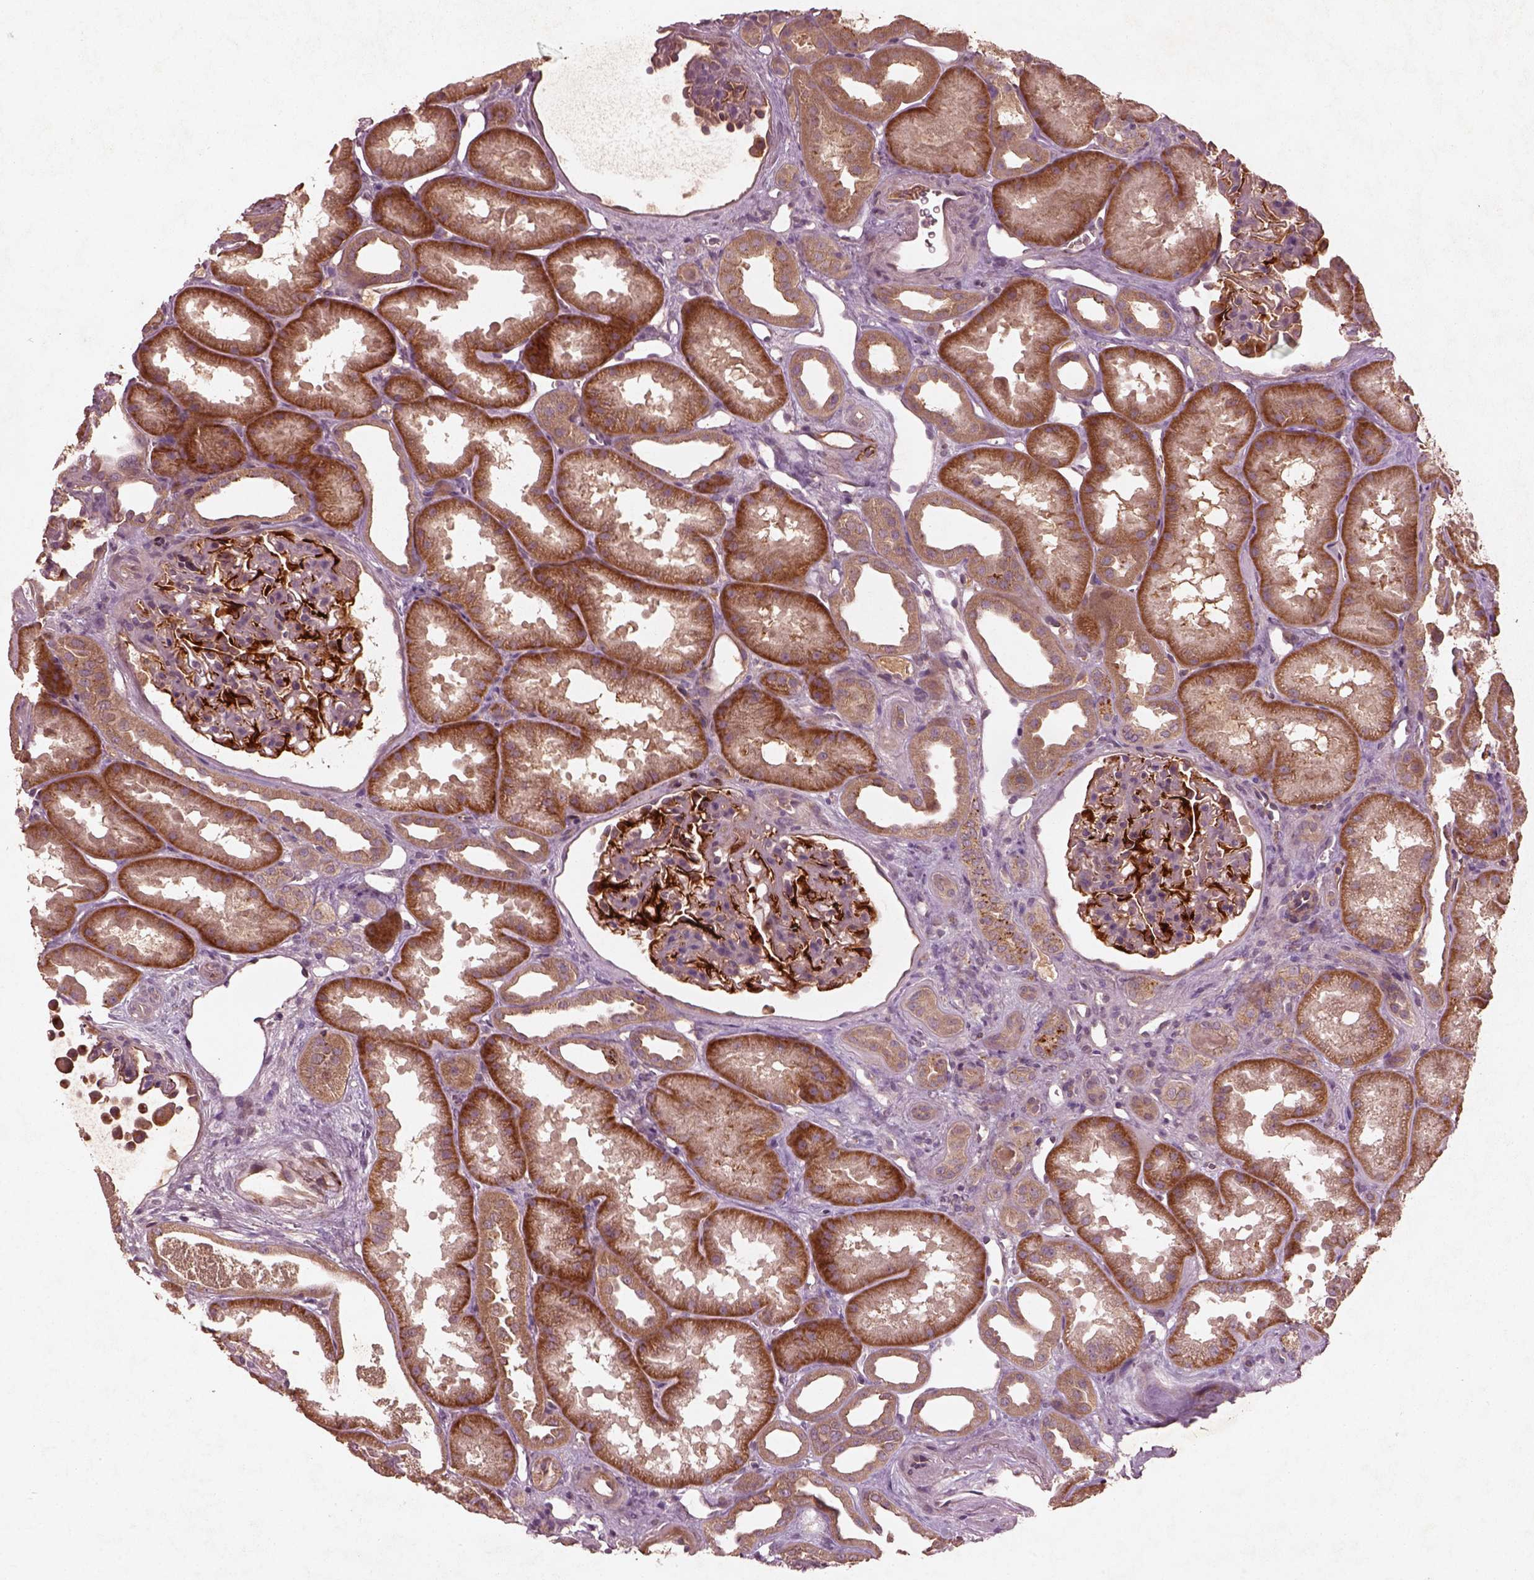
{"staining": {"intensity": "moderate", "quantity": "25%-75%", "location": "cytoplasmic/membranous"}, "tissue": "kidney", "cell_type": "Cells in glomeruli", "image_type": "normal", "snomed": [{"axis": "morphology", "description": "Normal tissue, NOS"}, {"axis": "topography", "description": "Kidney"}], "caption": "Moderate cytoplasmic/membranous protein expression is seen in about 25%-75% of cells in glomeruli in kidney.", "gene": "FAM234A", "patient": {"sex": "male", "age": 61}}